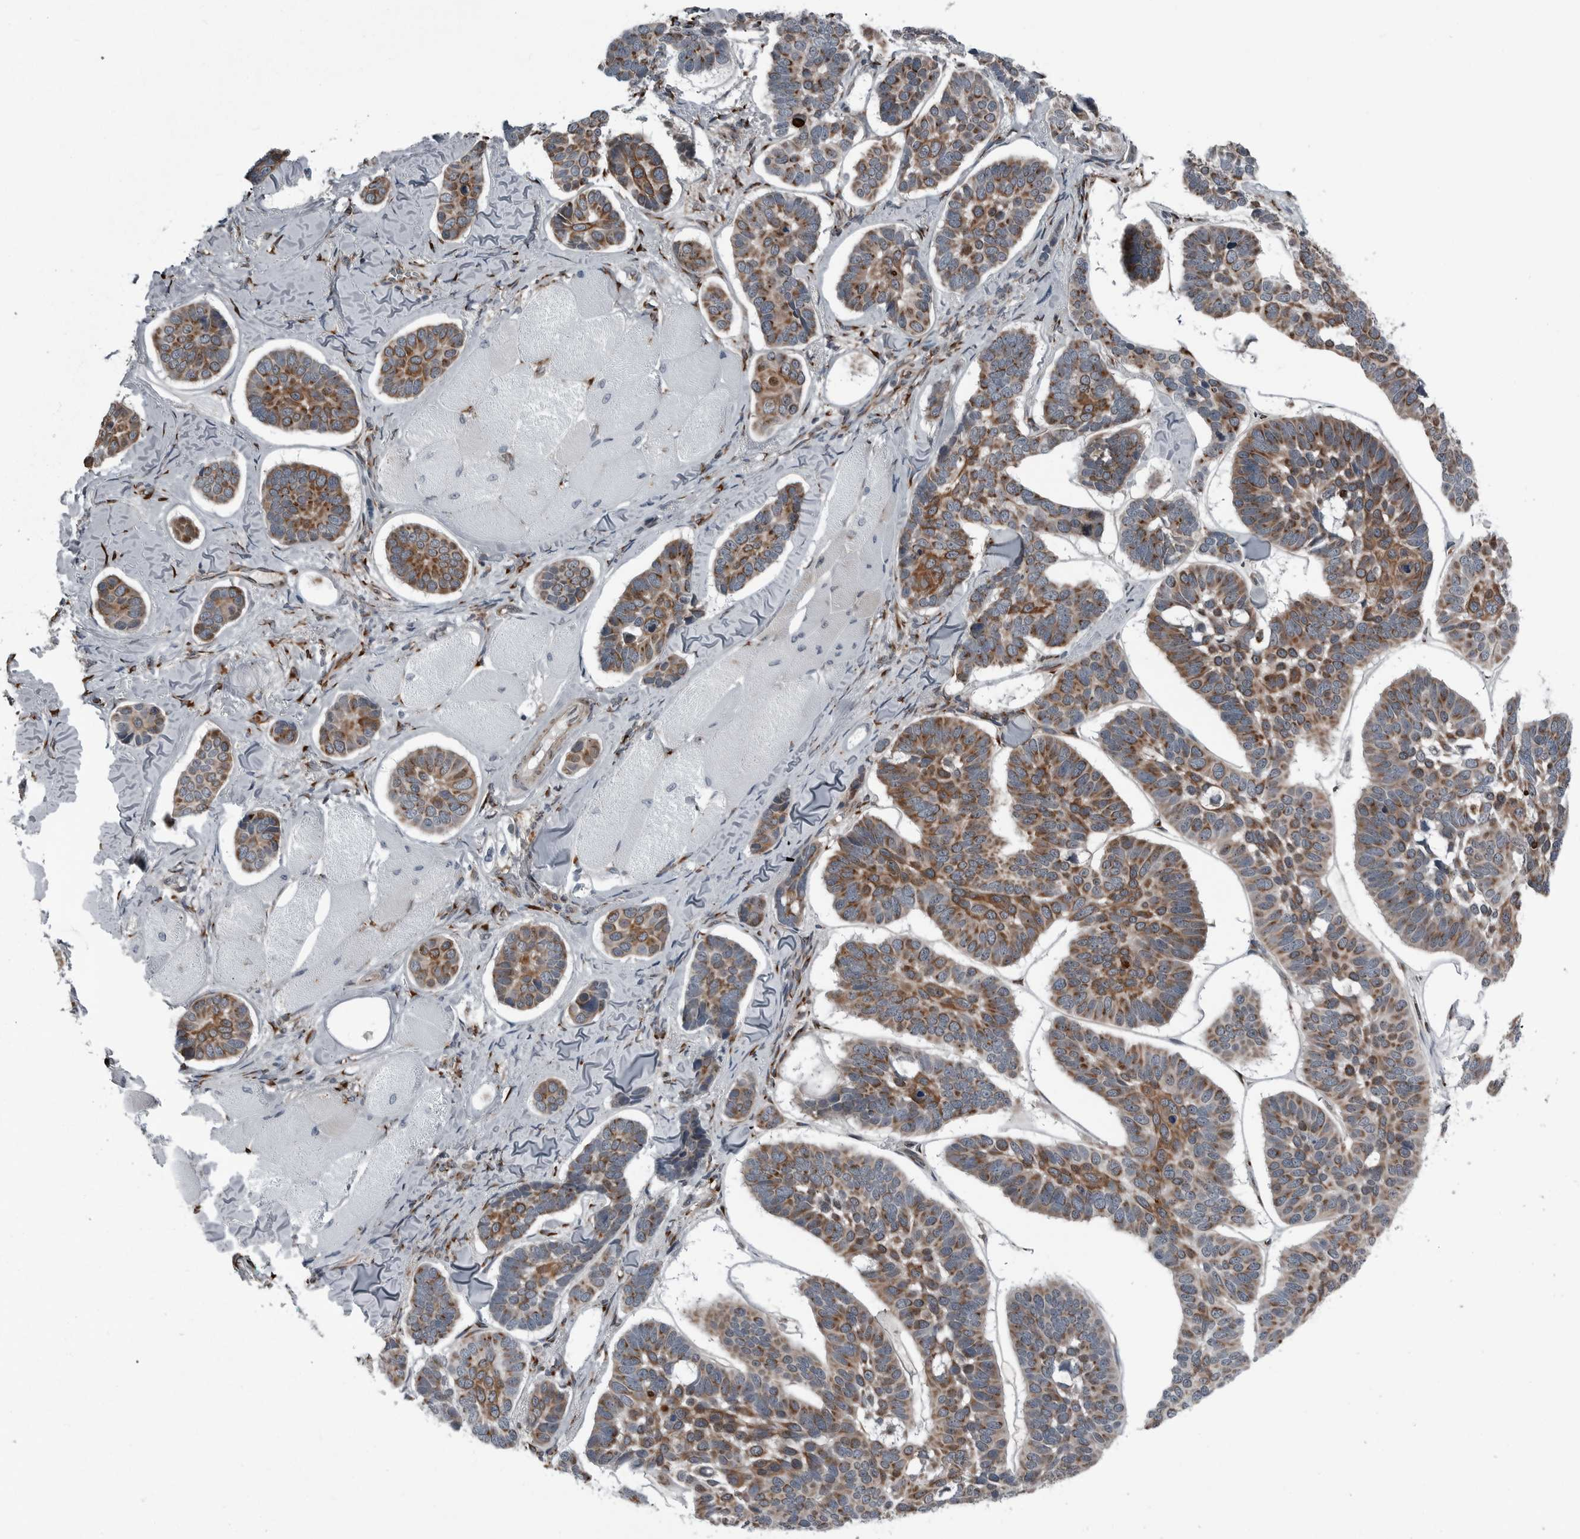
{"staining": {"intensity": "moderate", "quantity": ">75%", "location": "cytoplasmic/membranous"}, "tissue": "skin cancer", "cell_type": "Tumor cells", "image_type": "cancer", "snomed": [{"axis": "morphology", "description": "Basal cell carcinoma"}, {"axis": "topography", "description": "Skin"}], "caption": "Basal cell carcinoma (skin) stained with IHC reveals moderate cytoplasmic/membranous expression in approximately >75% of tumor cells.", "gene": "CEP85", "patient": {"sex": "male", "age": 62}}